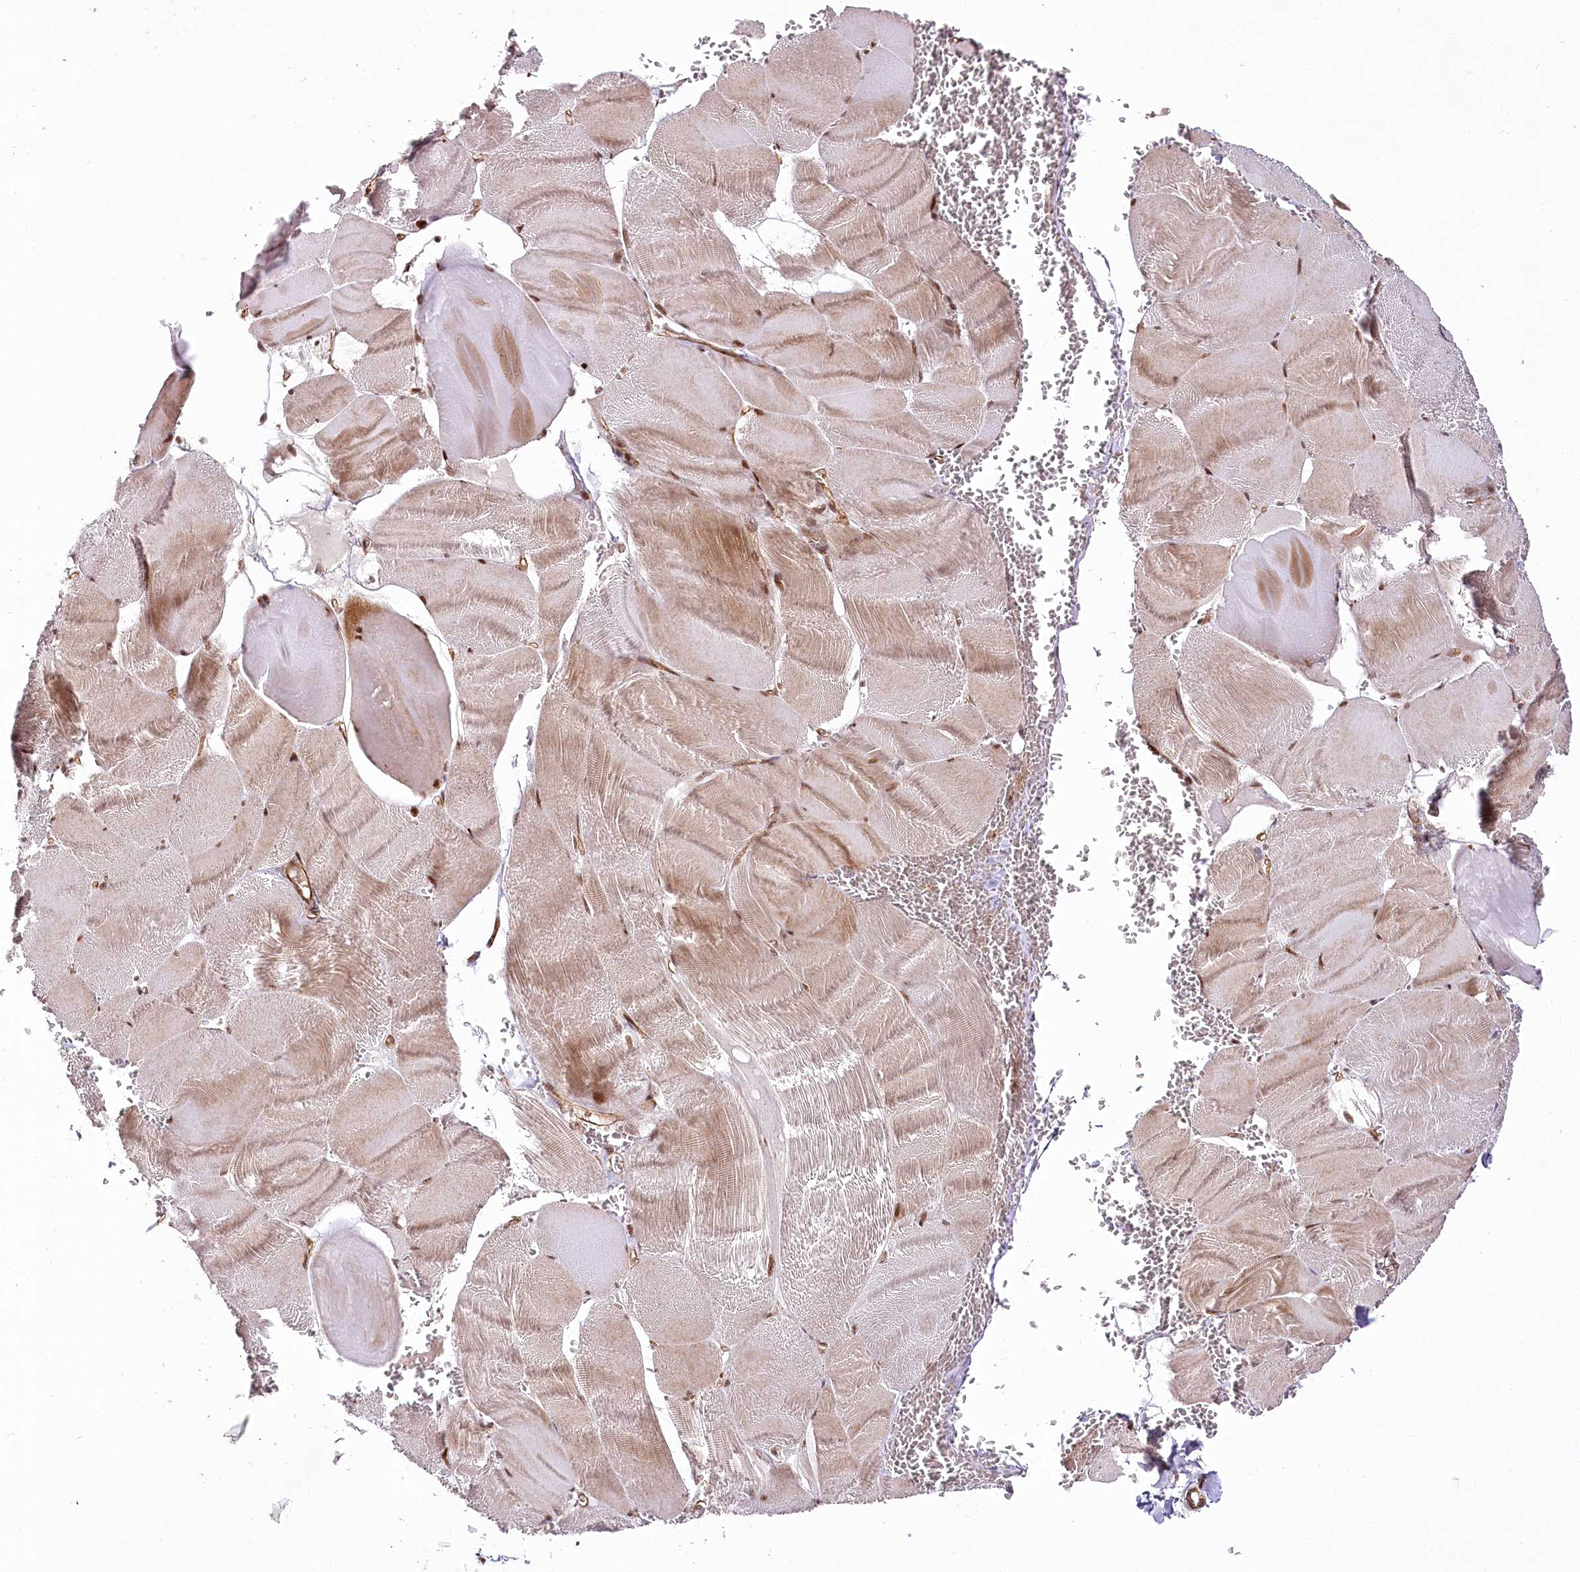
{"staining": {"intensity": "moderate", "quantity": ">75%", "location": "cytoplasmic/membranous,nuclear"}, "tissue": "skeletal muscle", "cell_type": "Myocytes", "image_type": "normal", "snomed": [{"axis": "morphology", "description": "Normal tissue, NOS"}, {"axis": "morphology", "description": "Basal cell carcinoma"}, {"axis": "topography", "description": "Skeletal muscle"}], "caption": "Moderate cytoplasmic/membranous,nuclear staining for a protein is present in approximately >75% of myocytes of normal skeletal muscle using immunohistochemistry (IHC).", "gene": "COPG1", "patient": {"sex": "female", "age": 64}}